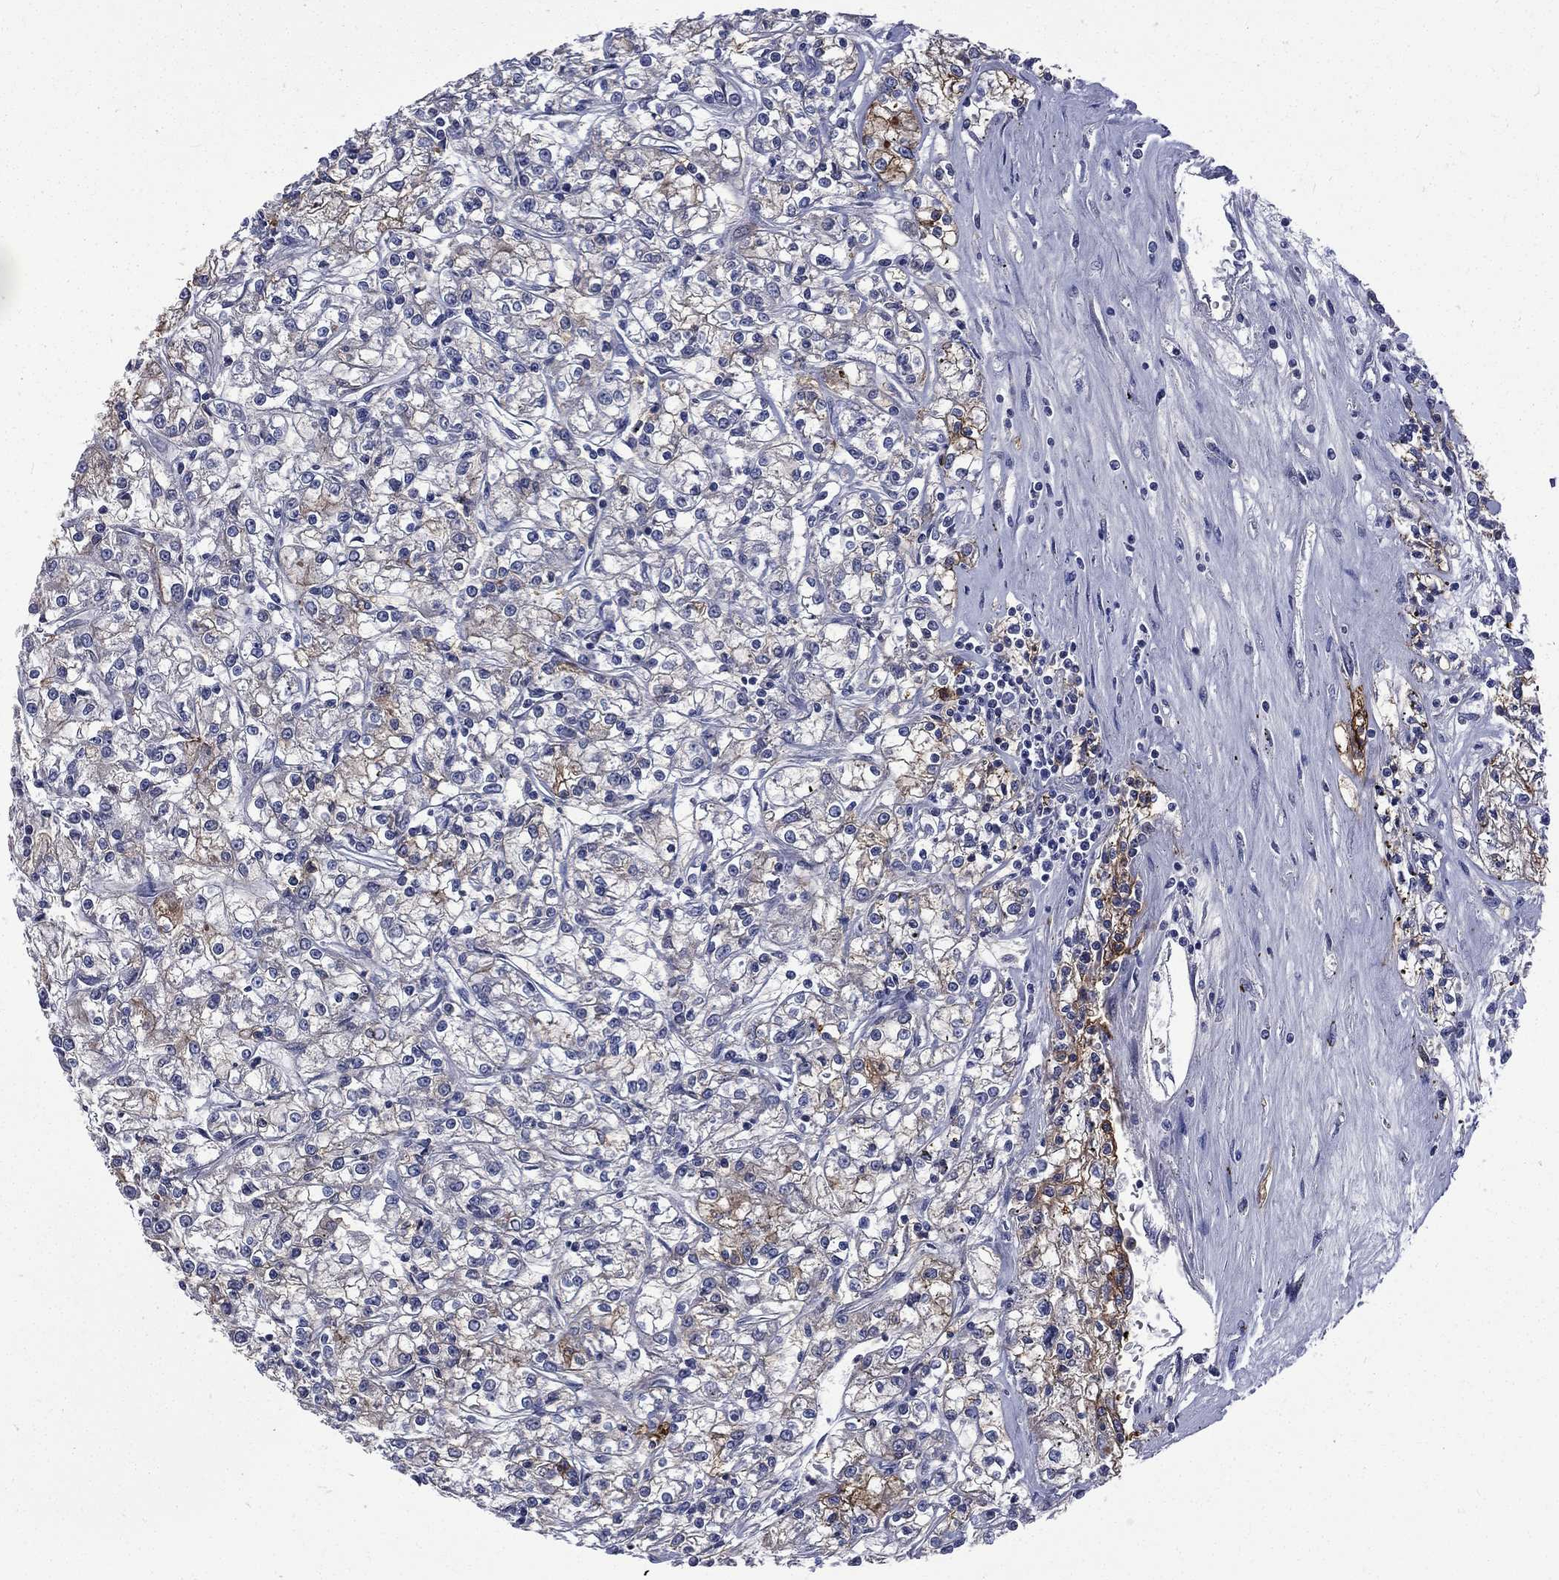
{"staining": {"intensity": "weak", "quantity": "<25%", "location": "cytoplasmic/membranous"}, "tissue": "renal cancer", "cell_type": "Tumor cells", "image_type": "cancer", "snomed": [{"axis": "morphology", "description": "Adenocarcinoma, NOS"}, {"axis": "topography", "description": "Kidney"}], "caption": "Histopathology image shows no protein expression in tumor cells of renal adenocarcinoma tissue.", "gene": "CA12", "patient": {"sex": "female", "age": 59}}